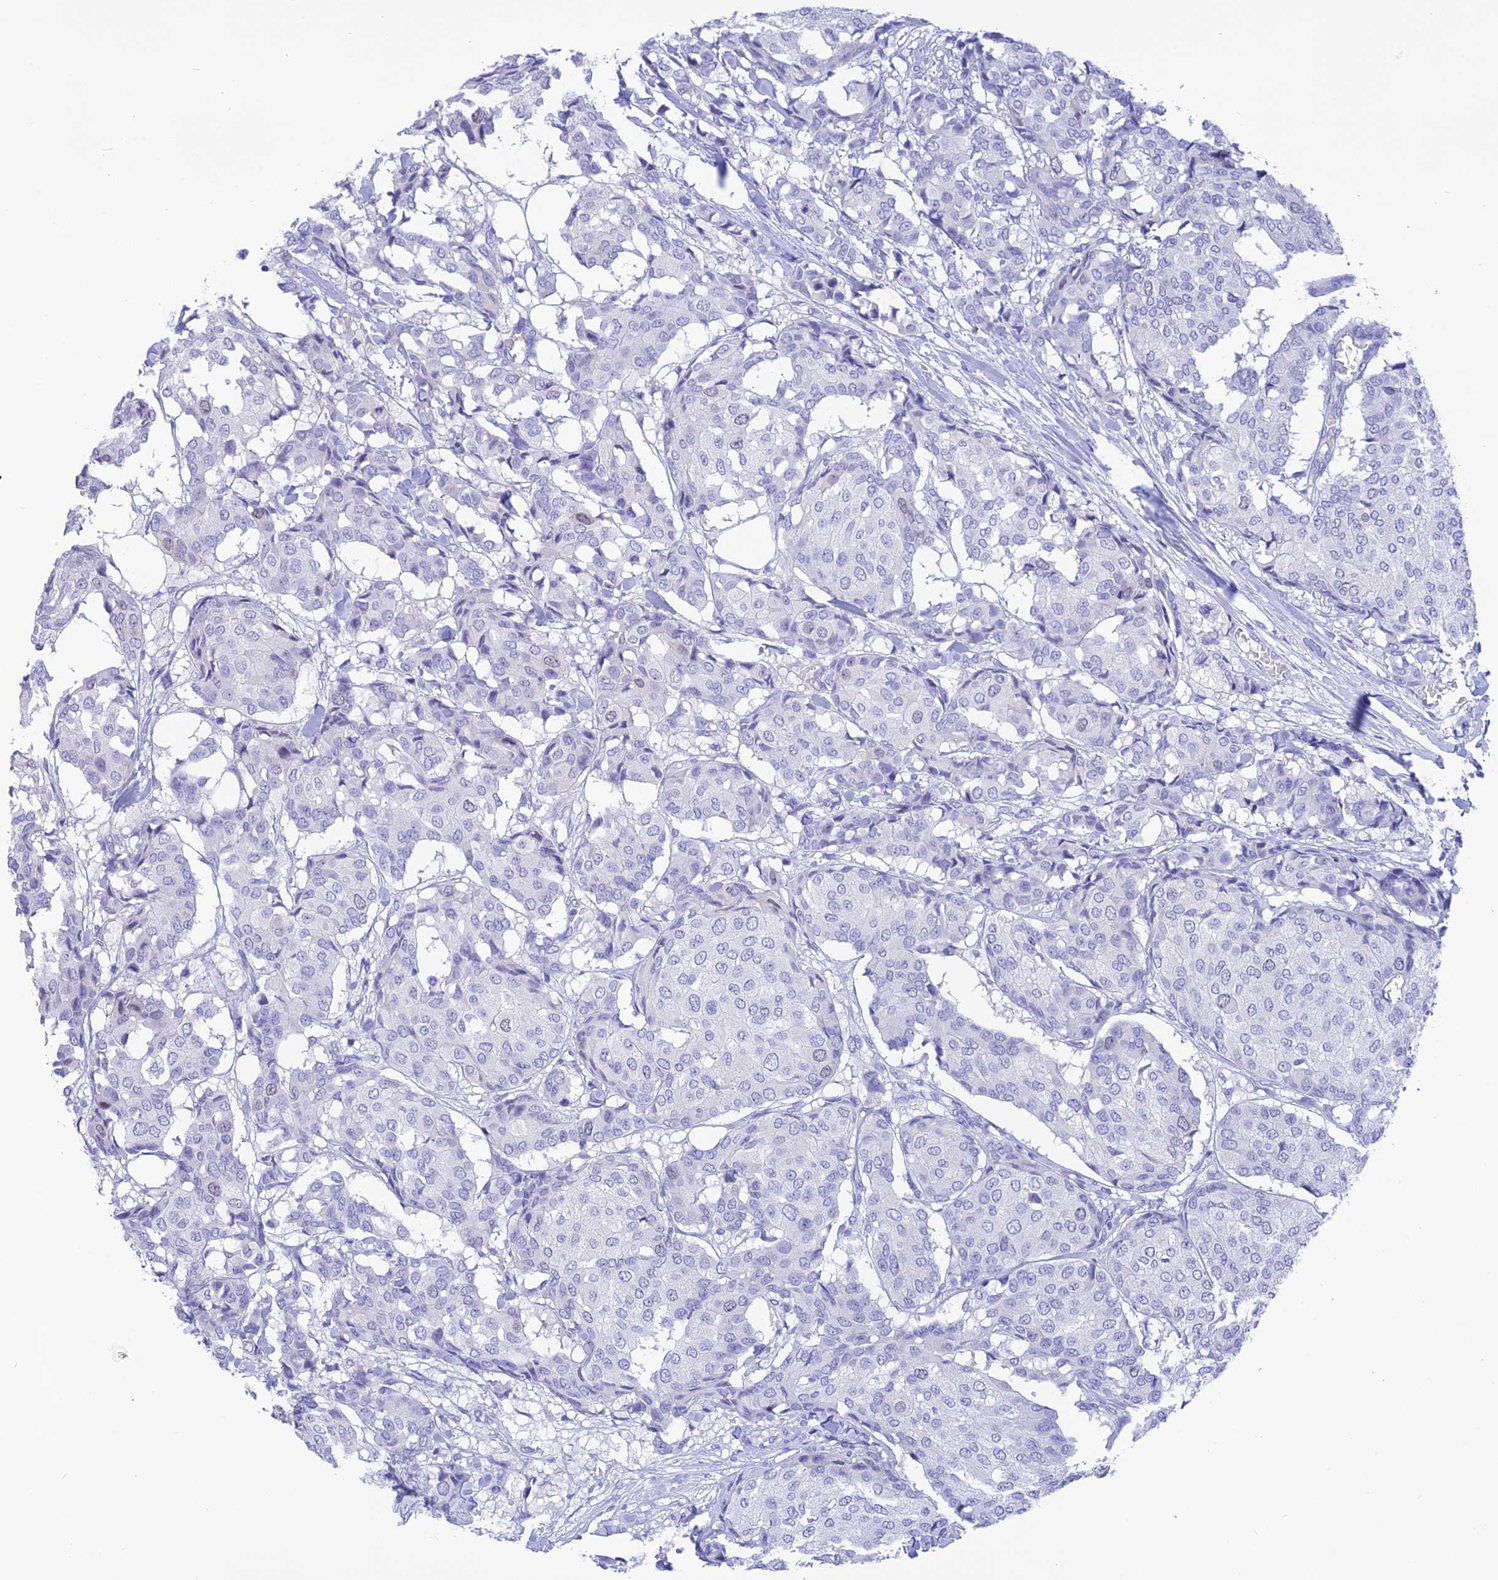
{"staining": {"intensity": "negative", "quantity": "none", "location": "none"}, "tissue": "breast cancer", "cell_type": "Tumor cells", "image_type": "cancer", "snomed": [{"axis": "morphology", "description": "Duct carcinoma"}, {"axis": "topography", "description": "Breast"}], "caption": "Breast intraductal carcinoma was stained to show a protein in brown. There is no significant positivity in tumor cells.", "gene": "KDELR3", "patient": {"sex": "female", "age": 75}}